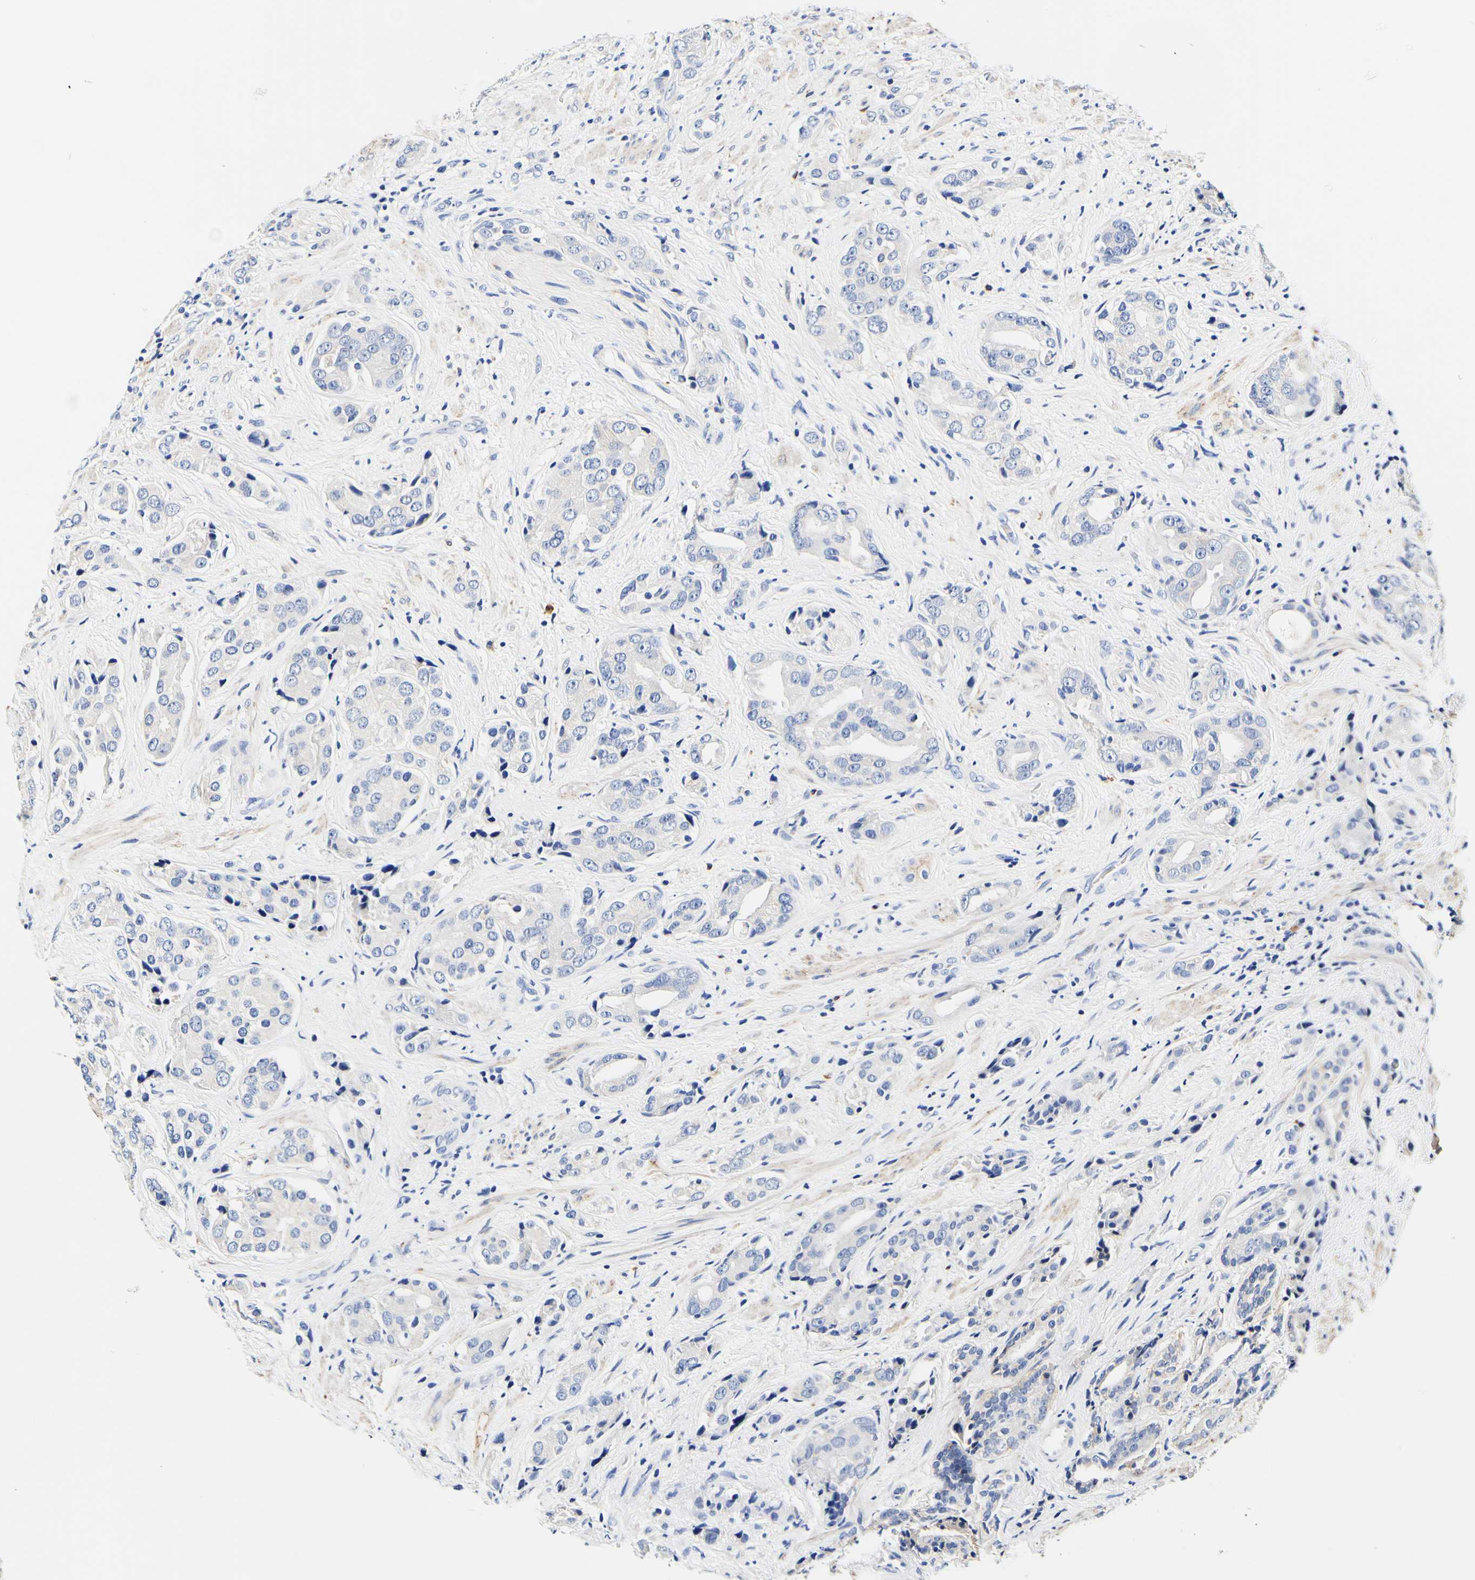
{"staining": {"intensity": "negative", "quantity": "none", "location": "none"}, "tissue": "prostate cancer", "cell_type": "Tumor cells", "image_type": "cancer", "snomed": [{"axis": "morphology", "description": "Adenocarcinoma, High grade"}, {"axis": "topography", "description": "Prostate"}], "caption": "There is no significant expression in tumor cells of prostate cancer.", "gene": "CAMK4", "patient": {"sex": "male", "age": 71}}